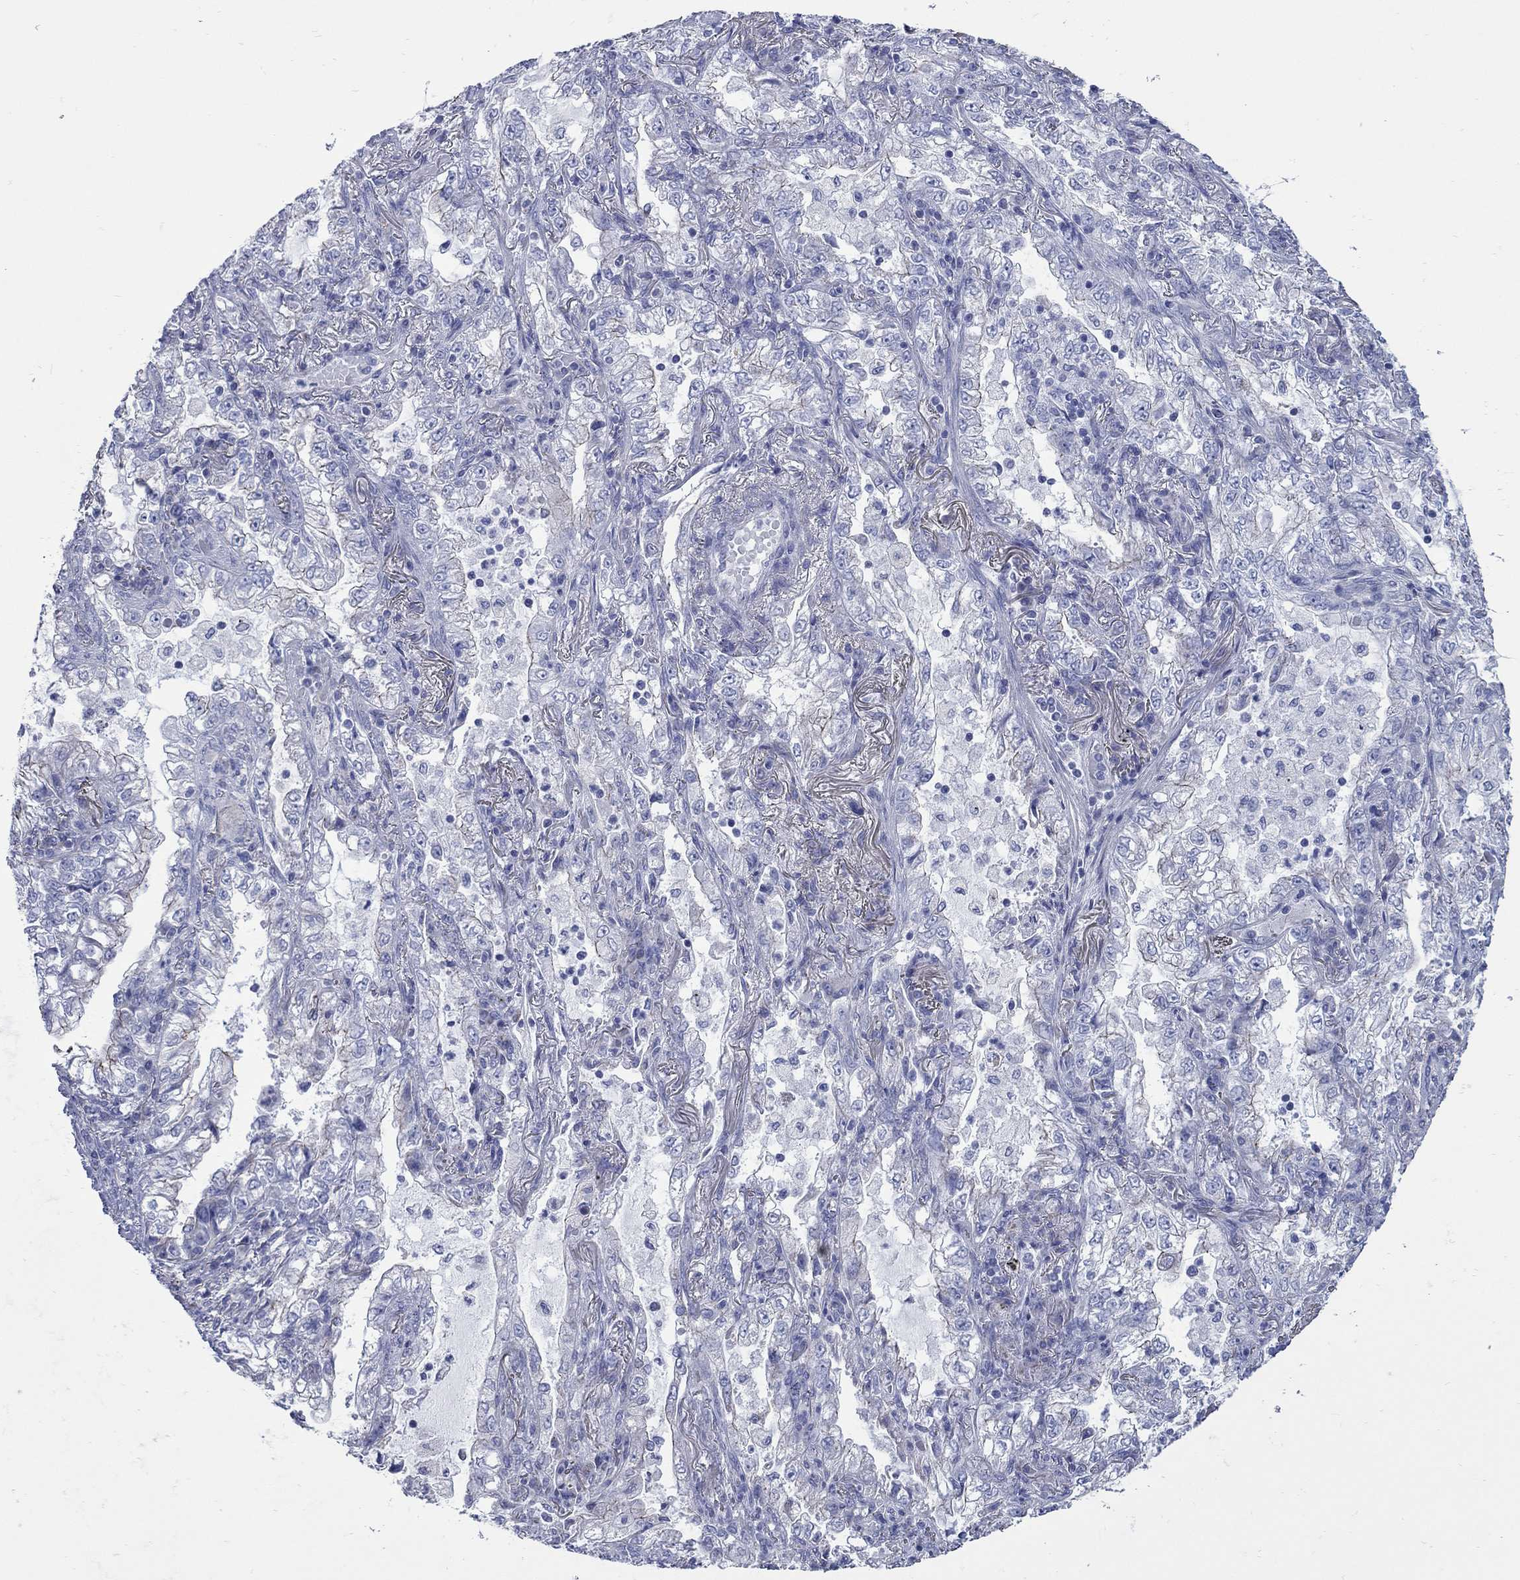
{"staining": {"intensity": "moderate", "quantity": "<25%", "location": "cytoplasmic/membranous"}, "tissue": "lung cancer", "cell_type": "Tumor cells", "image_type": "cancer", "snomed": [{"axis": "morphology", "description": "Adenocarcinoma, NOS"}, {"axis": "topography", "description": "Lung"}], "caption": "Immunohistochemical staining of human lung cancer reveals low levels of moderate cytoplasmic/membranous positivity in about <25% of tumor cells.", "gene": "PDZD3", "patient": {"sex": "female", "age": 73}}